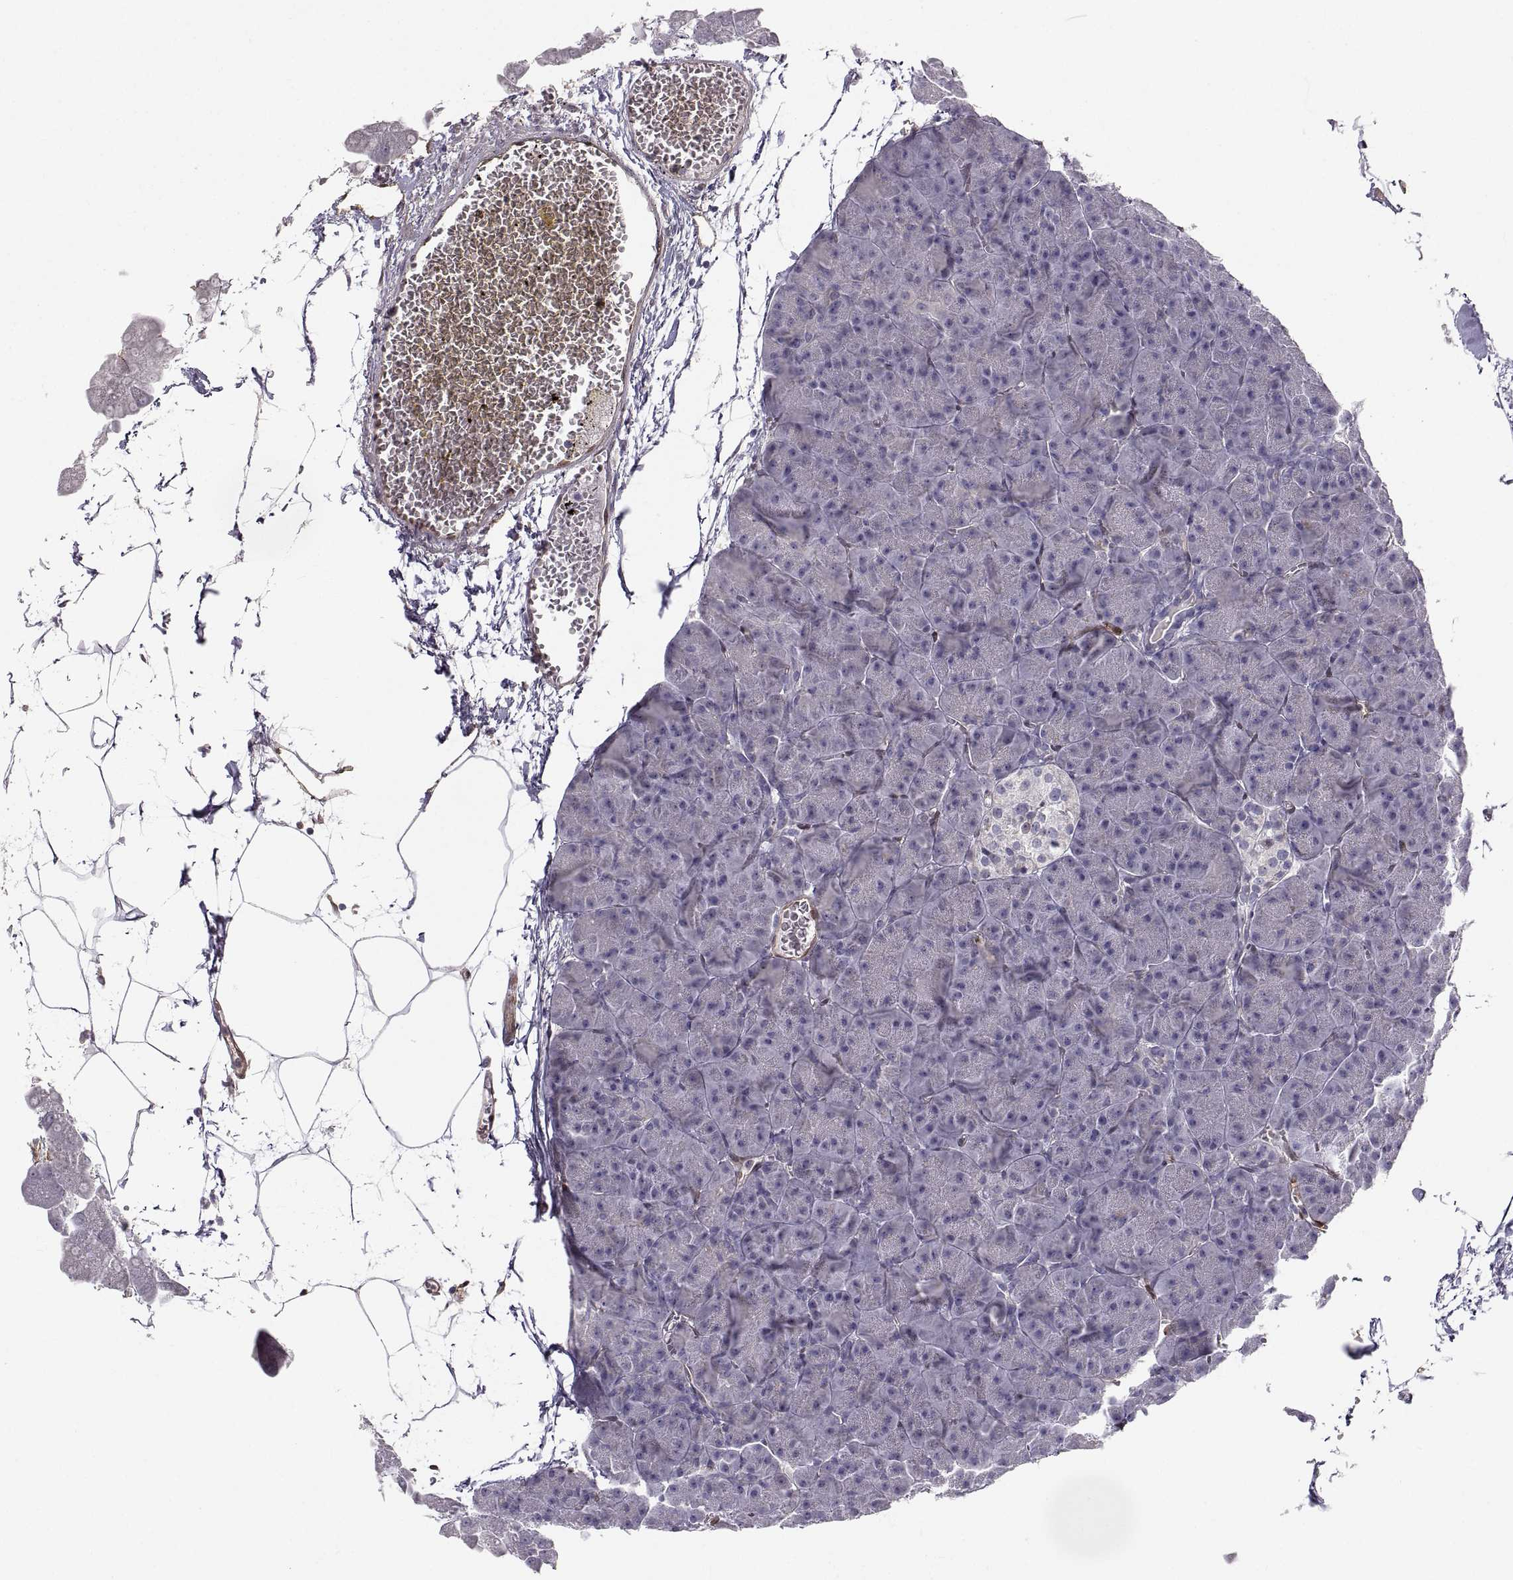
{"staining": {"intensity": "negative", "quantity": "none", "location": "none"}, "tissue": "pancreas", "cell_type": "Exocrine glandular cells", "image_type": "normal", "snomed": [{"axis": "morphology", "description": "Normal tissue, NOS"}, {"axis": "topography", "description": "Adipose tissue"}, {"axis": "topography", "description": "Pancreas"}, {"axis": "topography", "description": "Peripheral nerve tissue"}], "caption": "Exocrine glandular cells show no significant expression in benign pancreas. The staining was performed using DAB to visualize the protein expression in brown, while the nuclei were stained in blue with hematoxylin (Magnification: 20x).", "gene": "PGM5", "patient": {"sex": "female", "age": 58}}